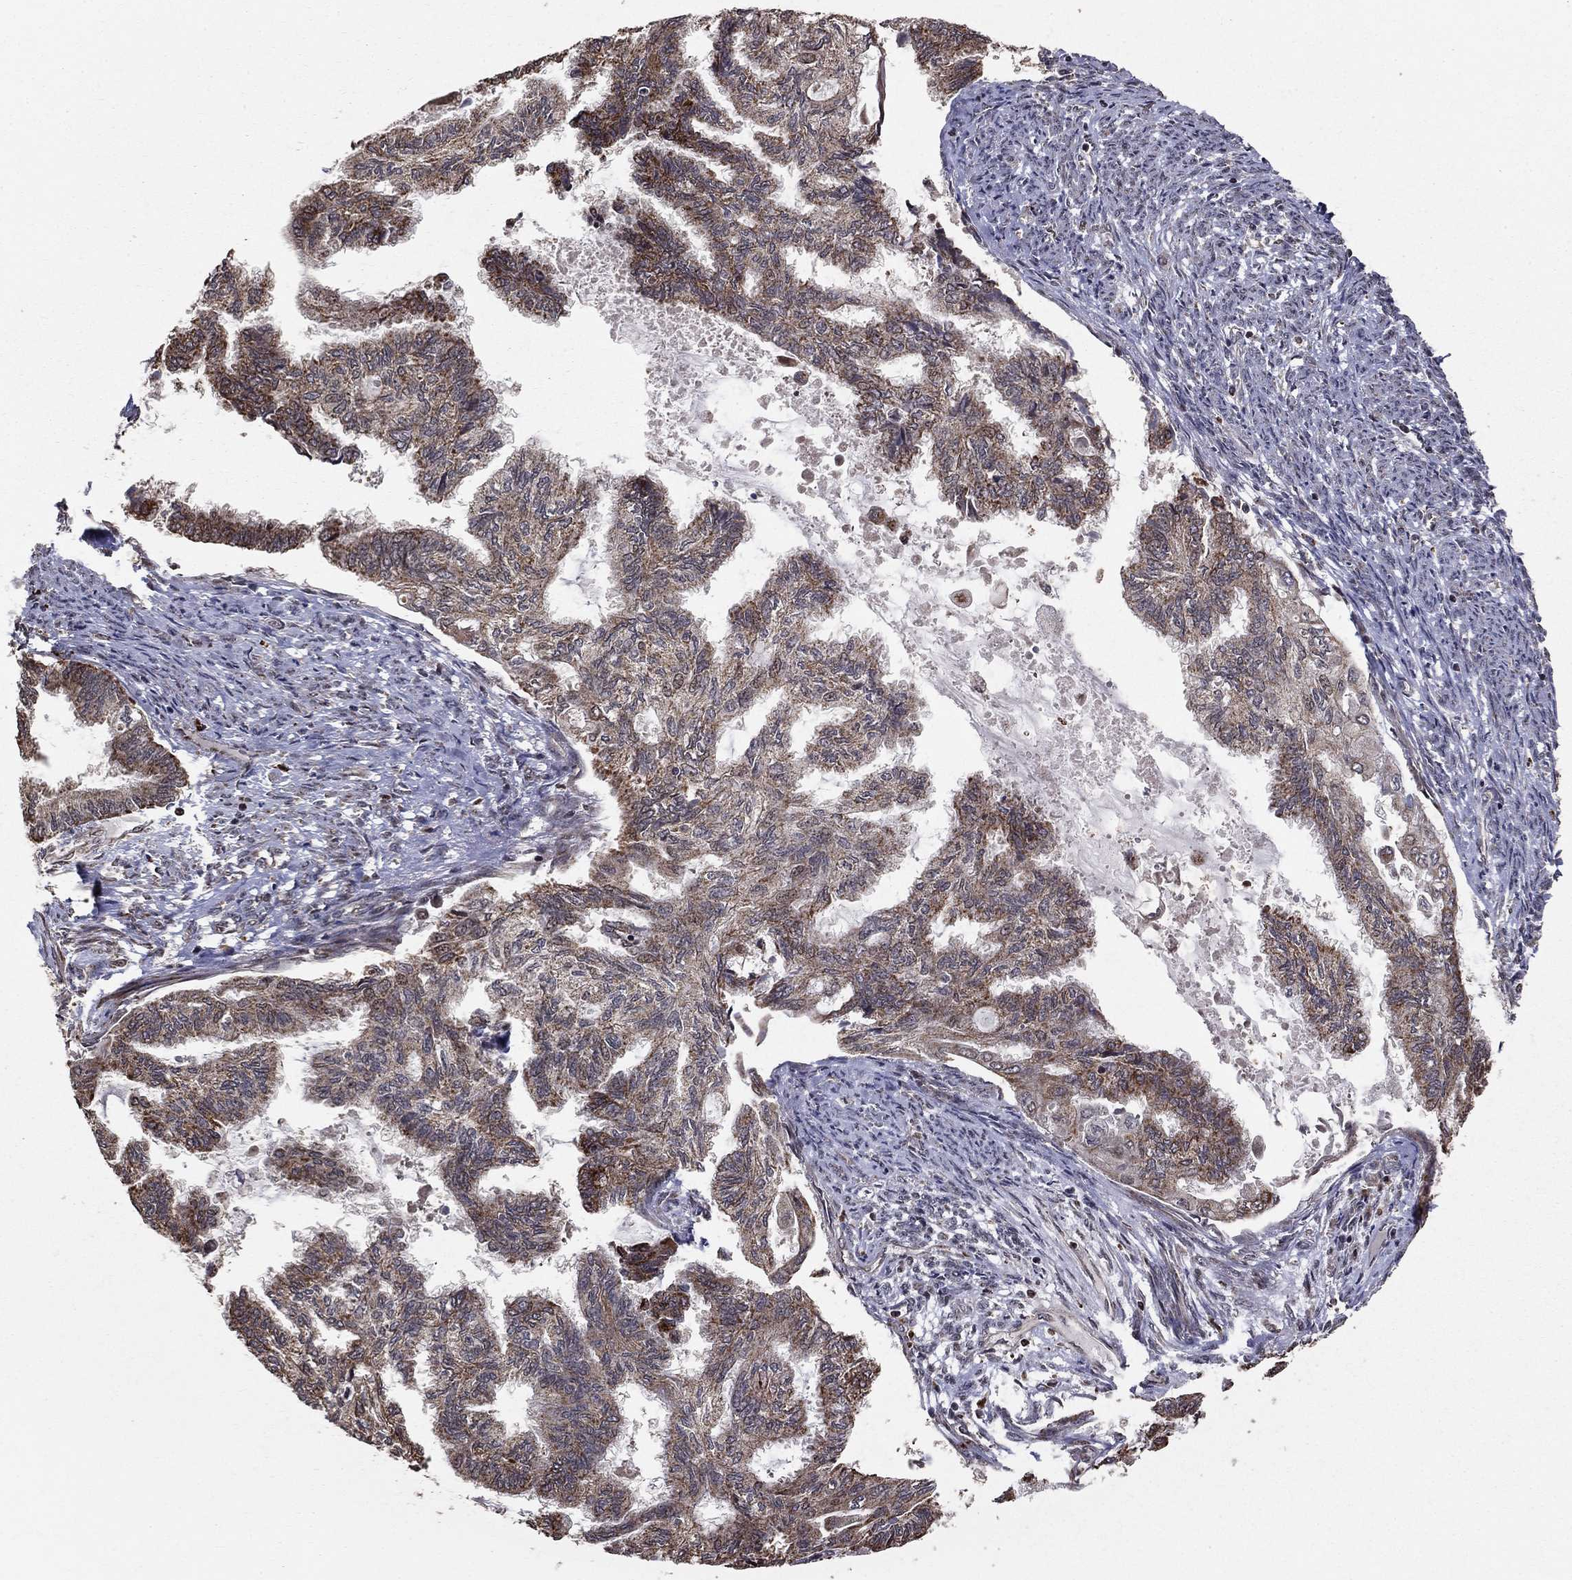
{"staining": {"intensity": "moderate", "quantity": ">75%", "location": "cytoplasmic/membranous"}, "tissue": "endometrial cancer", "cell_type": "Tumor cells", "image_type": "cancer", "snomed": [{"axis": "morphology", "description": "Adenocarcinoma, NOS"}, {"axis": "topography", "description": "Endometrium"}], "caption": "Immunohistochemistry (IHC) of endometrial cancer displays medium levels of moderate cytoplasmic/membranous staining in about >75% of tumor cells.", "gene": "ACOT13", "patient": {"sex": "female", "age": 86}}